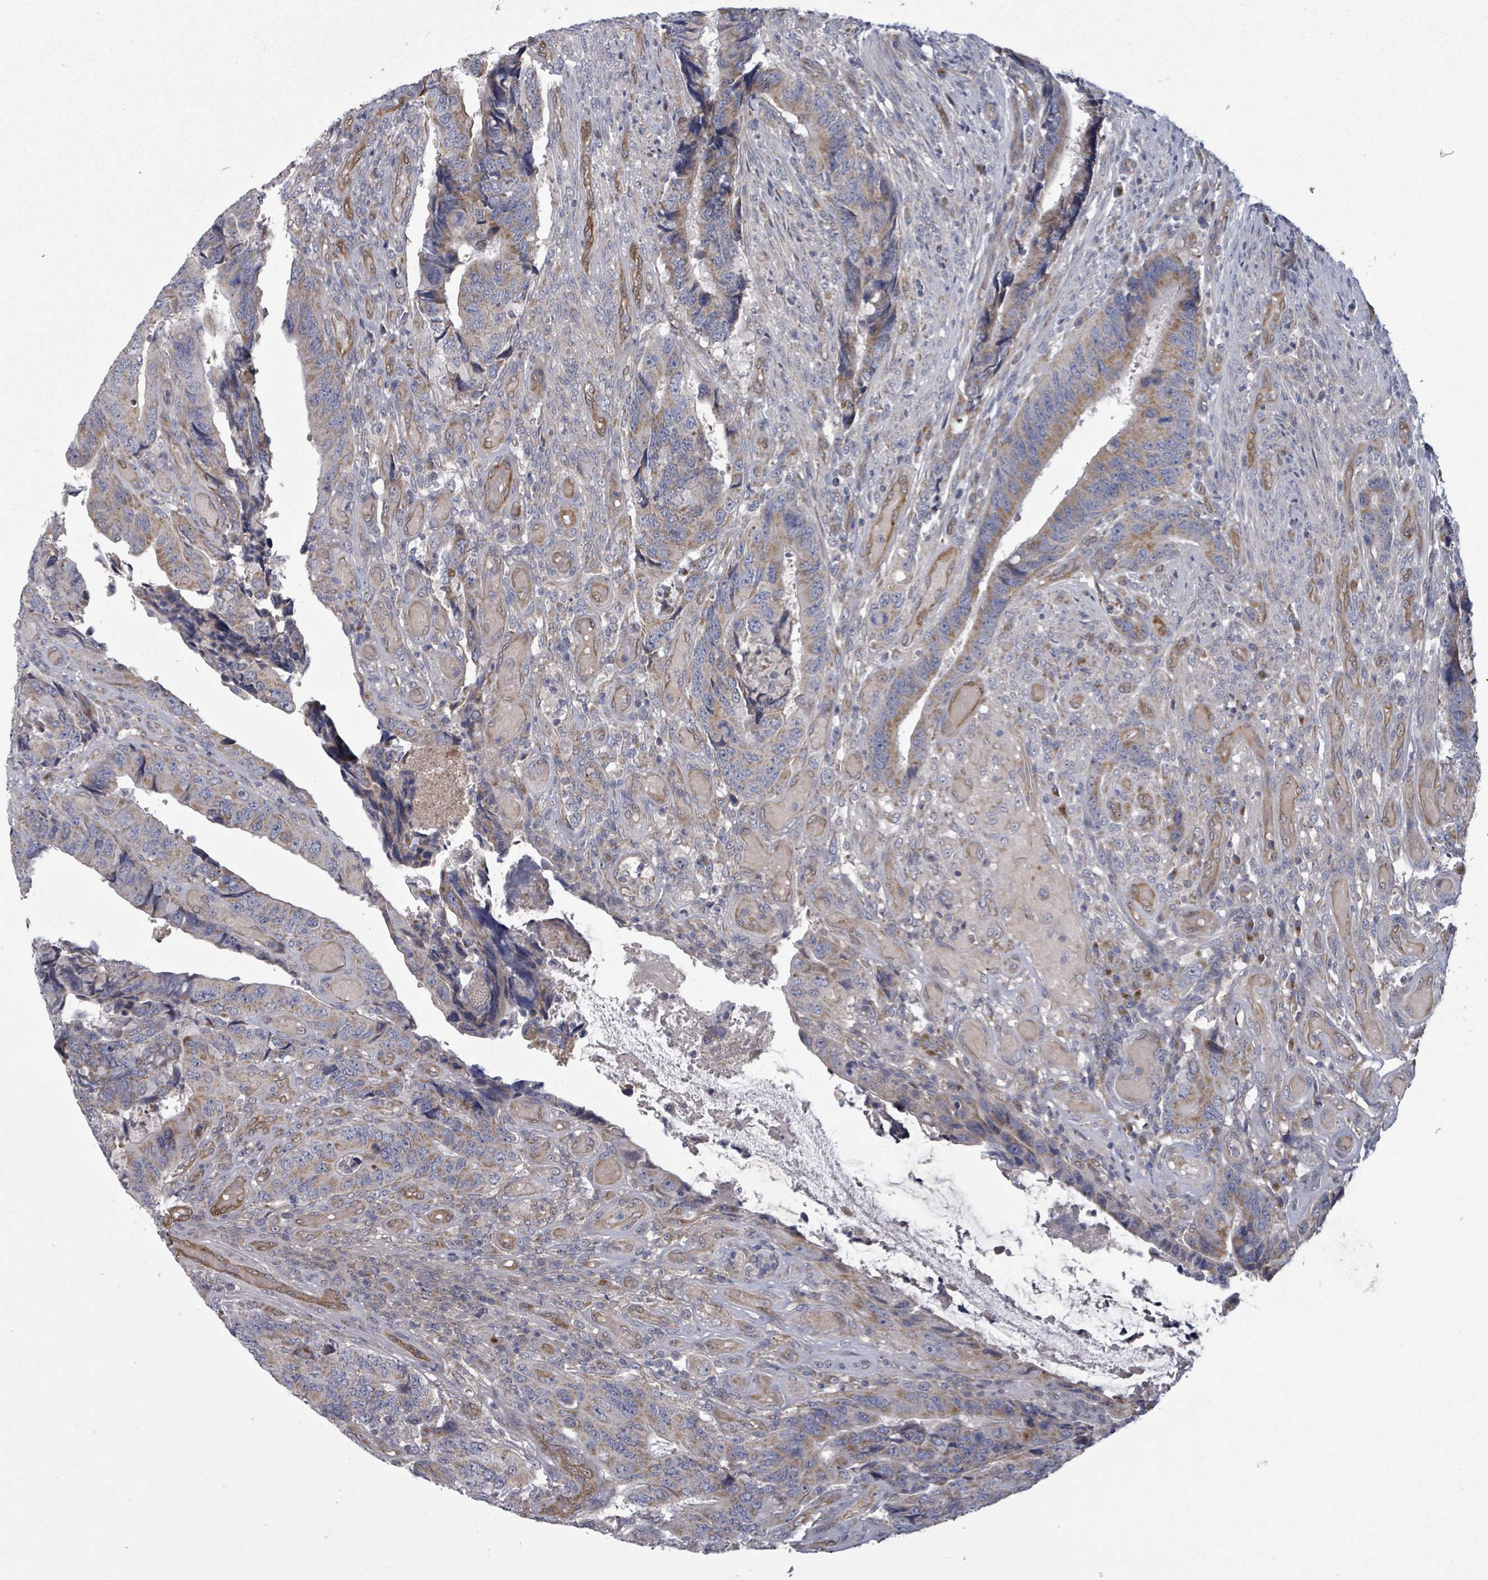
{"staining": {"intensity": "moderate", "quantity": ">75%", "location": "cytoplasmic/membranous"}, "tissue": "colorectal cancer", "cell_type": "Tumor cells", "image_type": "cancer", "snomed": [{"axis": "morphology", "description": "Adenocarcinoma, NOS"}, {"axis": "topography", "description": "Colon"}], "caption": "Tumor cells reveal moderate cytoplasmic/membranous expression in about >75% of cells in colorectal adenocarcinoma. (brown staining indicates protein expression, while blue staining denotes nuclei).", "gene": "FKBP1A", "patient": {"sex": "male", "age": 87}}